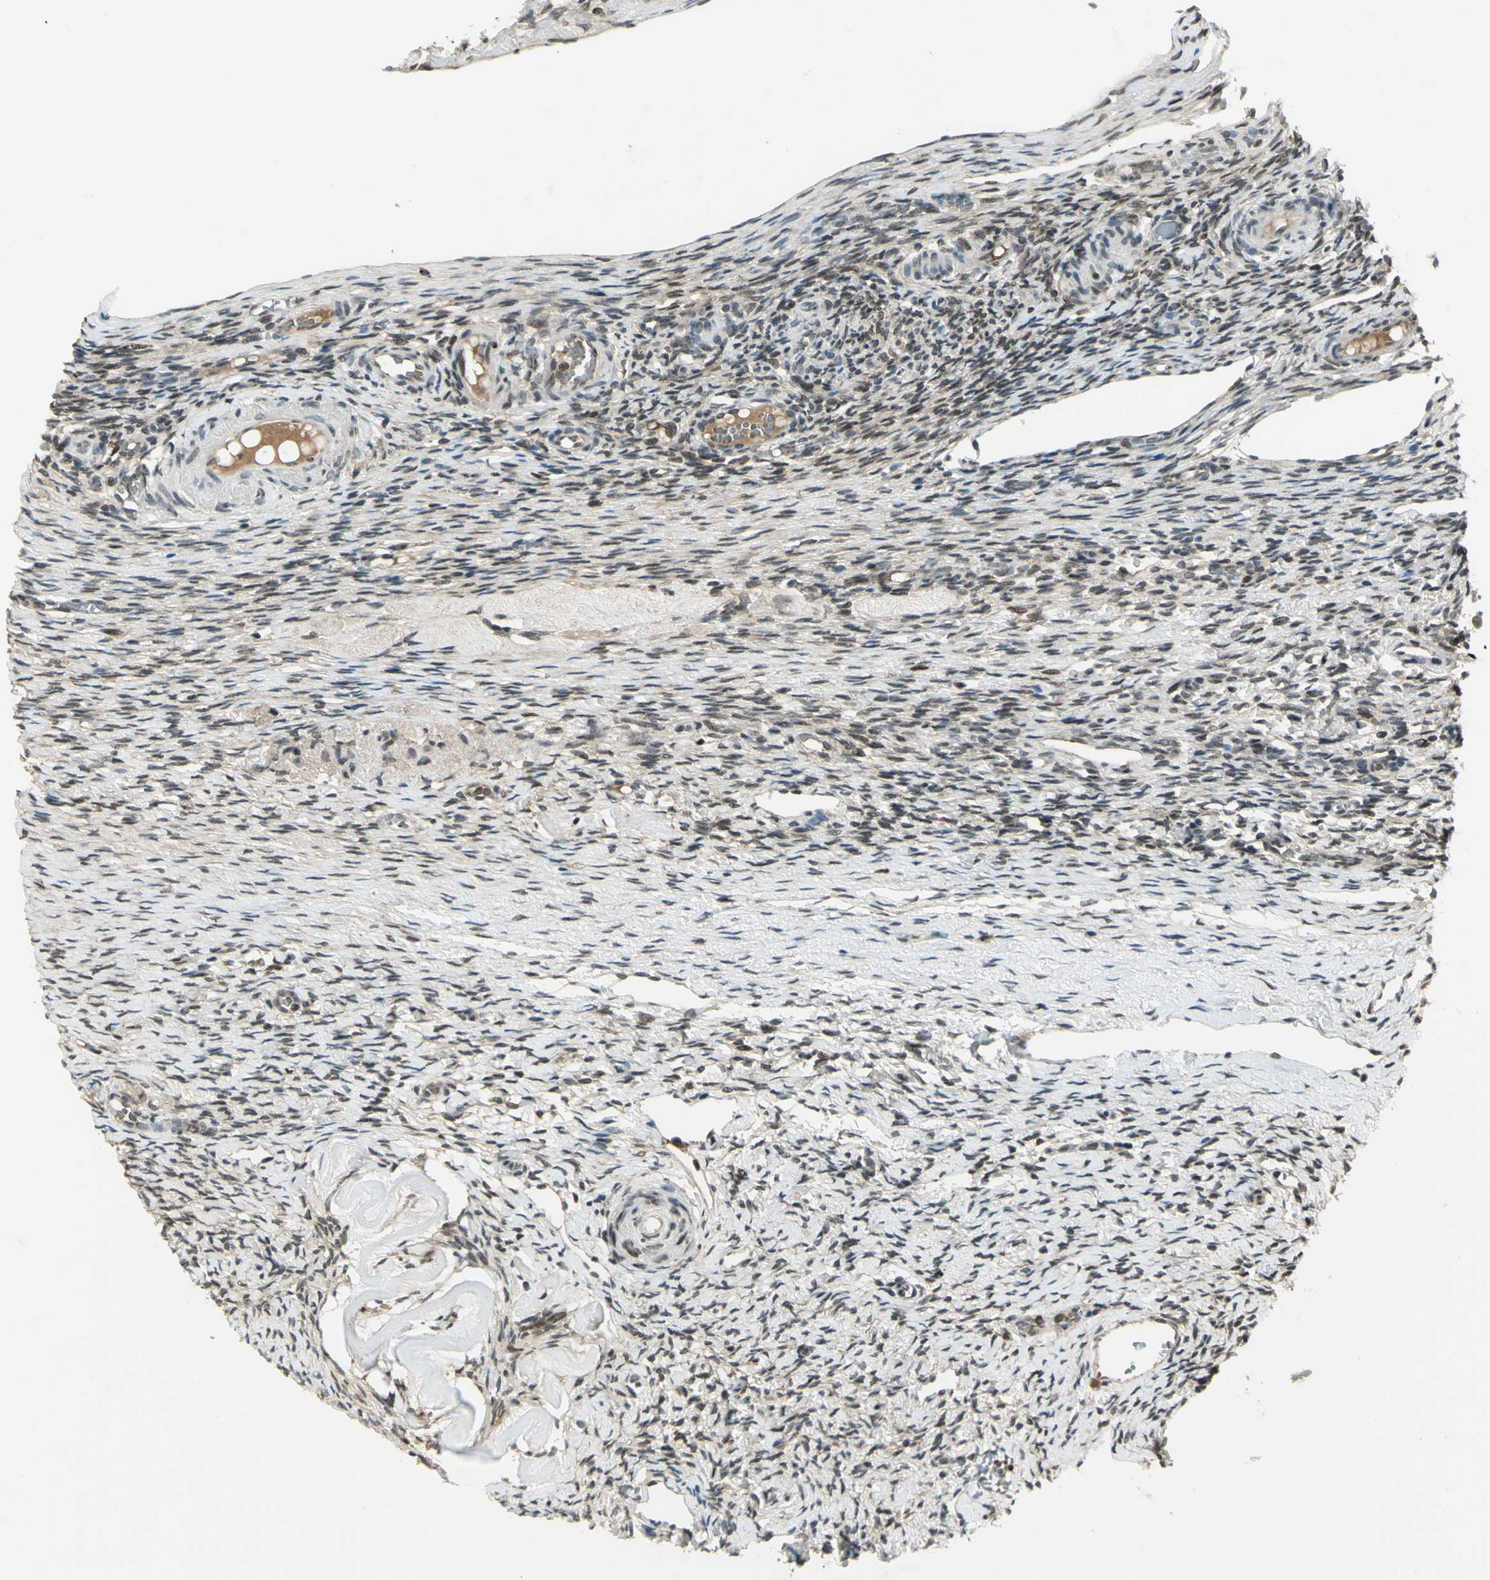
{"staining": {"intensity": "moderate", "quantity": "<25%", "location": "cytoplasmic/membranous"}, "tissue": "ovary", "cell_type": "Follicle cells", "image_type": "normal", "snomed": [{"axis": "morphology", "description": "Normal tissue, NOS"}, {"axis": "topography", "description": "Ovary"}], "caption": "This micrograph reveals immunohistochemistry staining of normal ovary, with low moderate cytoplasmic/membranous staining in about <25% of follicle cells.", "gene": "RAD17", "patient": {"sex": "female", "age": 60}}